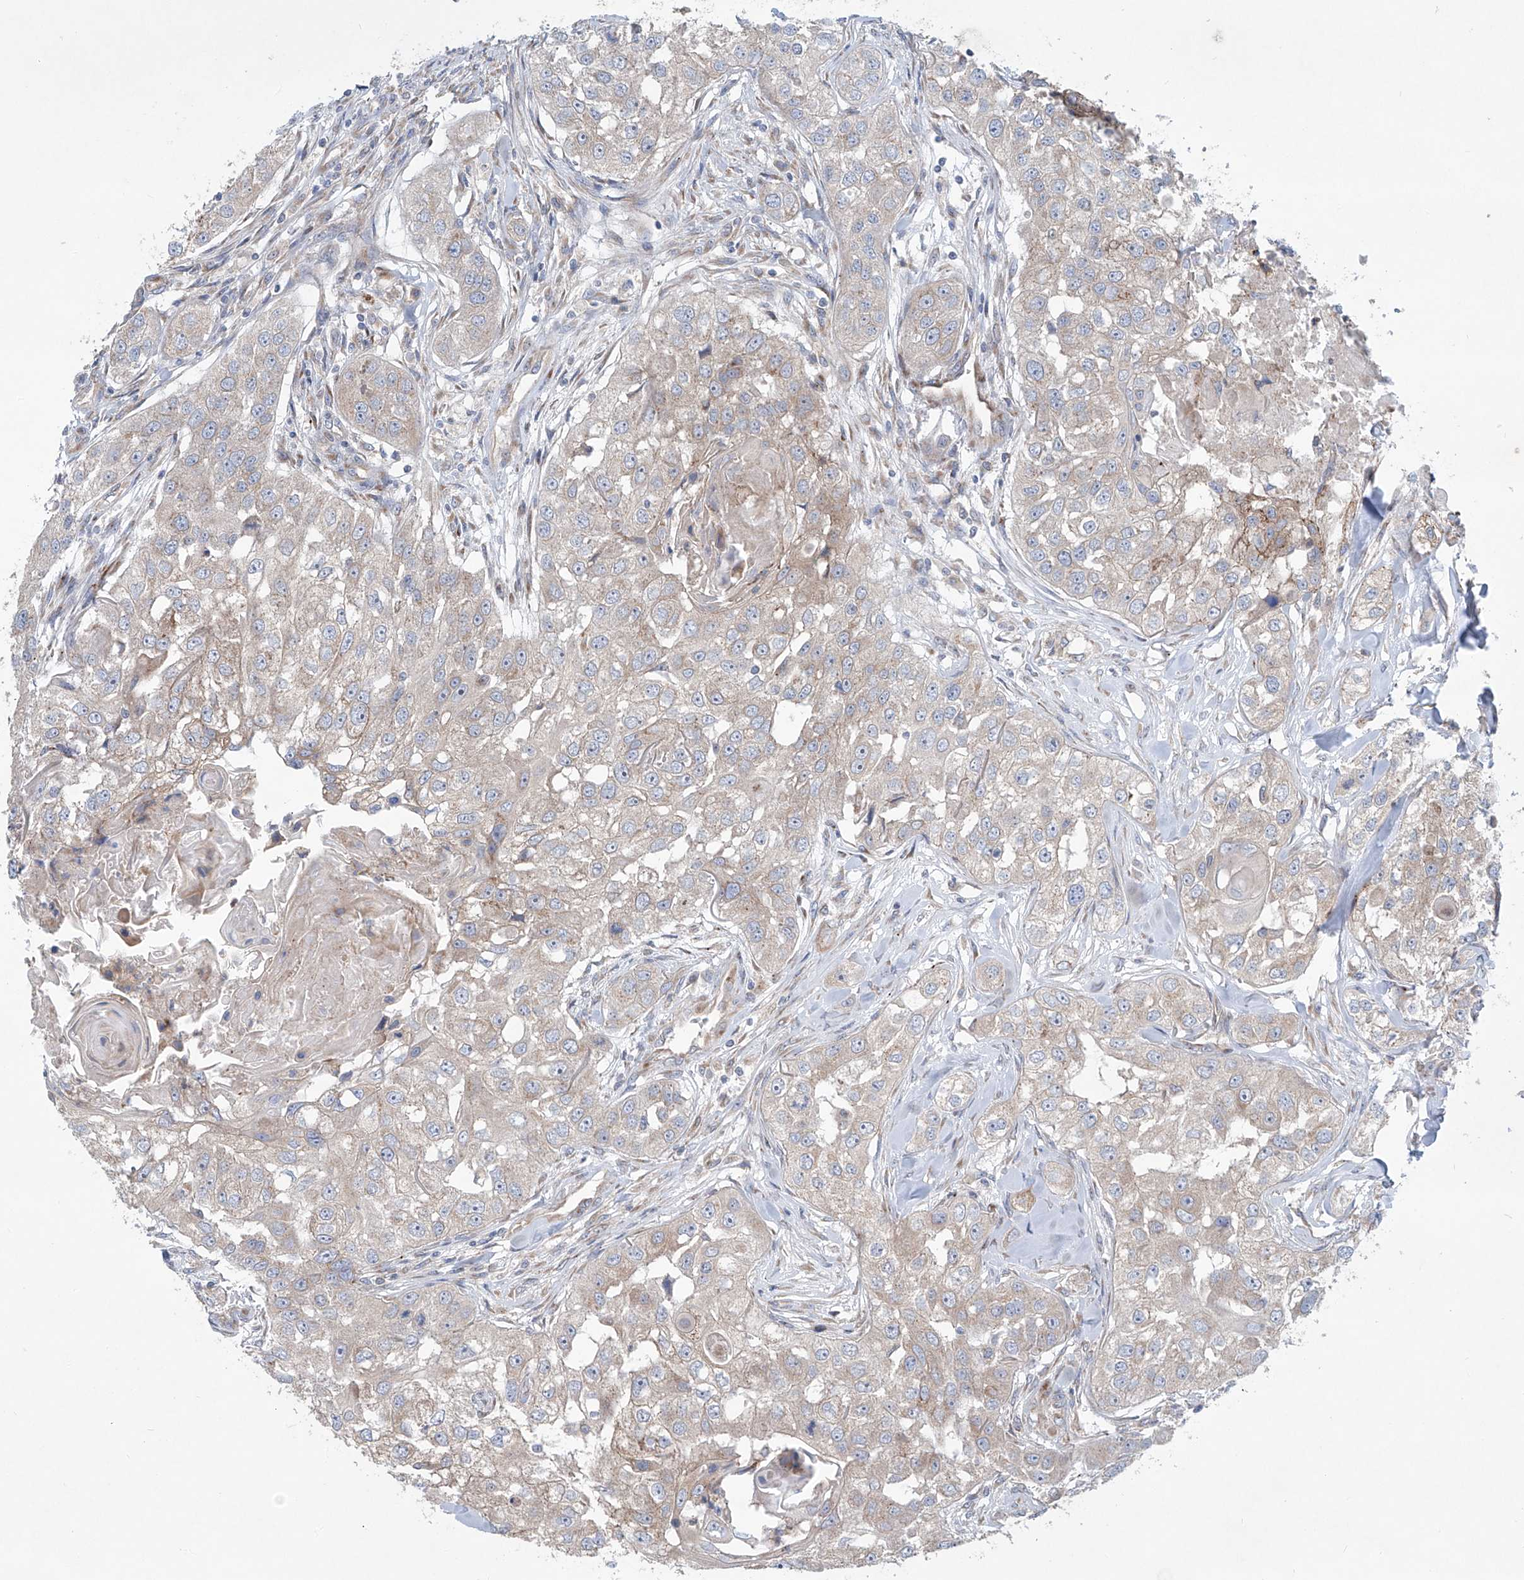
{"staining": {"intensity": "weak", "quantity": "25%-75%", "location": "cytoplasmic/membranous"}, "tissue": "head and neck cancer", "cell_type": "Tumor cells", "image_type": "cancer", "snomed": [{"axis": "morphology", "description": "Normal tissue, NOS"}, {"axis": "morphology", "description": "Squamous cell carcinoma, NOS"}, {"axis": "topography", "description": "Skeletal muscle"}, {"axis": "topography", "description": "Head-Neck"}], "caption": "Immunohistochemistry of human squamous cell carcinoma (head and neck) demonstrates low levels of weak cytoplasmic/membranous expression in about 25%-75% of tumor cells.", "gene": "KLC4", "patient": {"sex": "male", "age": 51}}